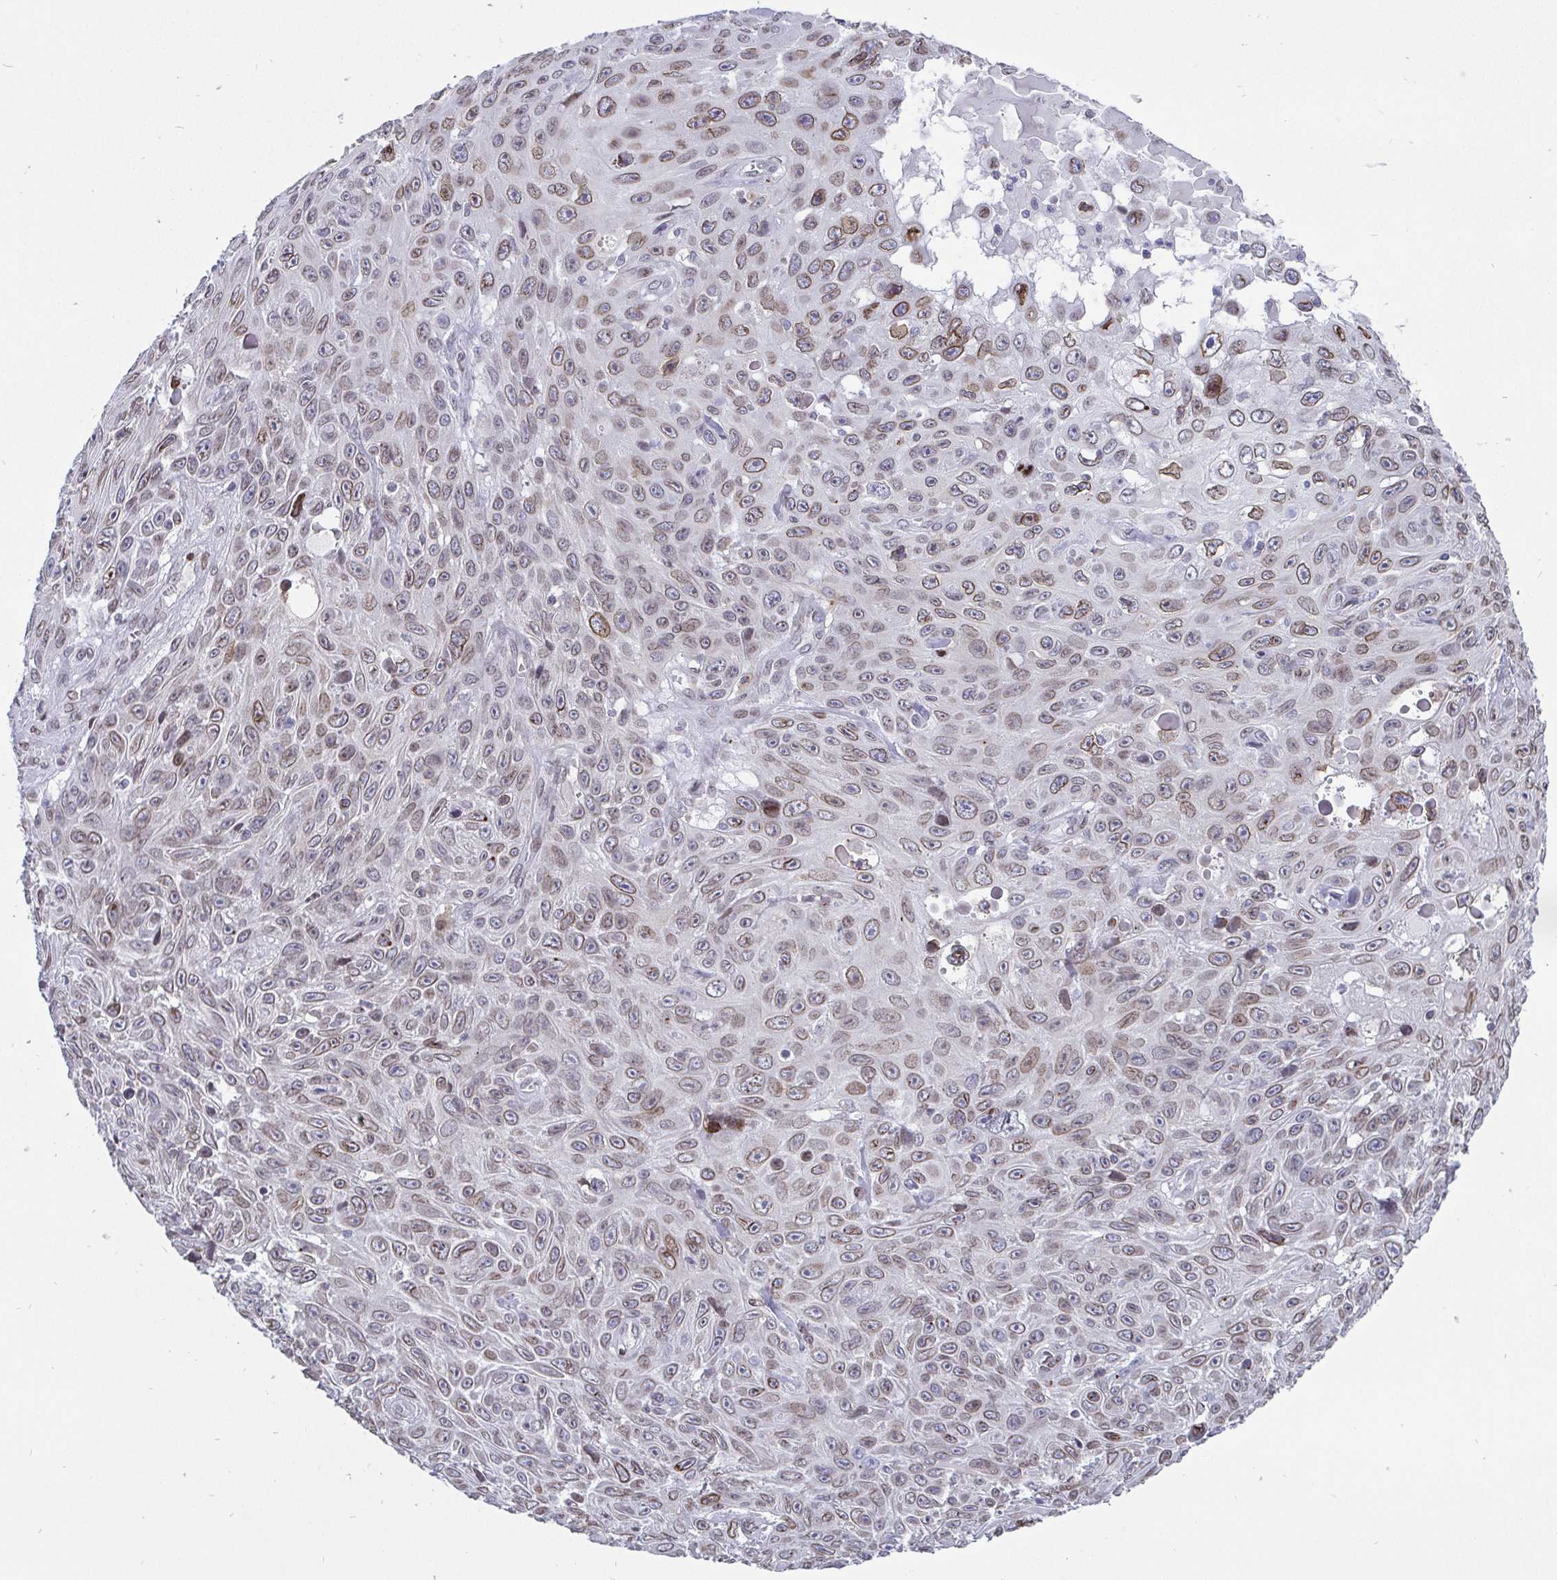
{"staining": {"intensity": "moderate", "quantity": "25%-75%", "location": "cytoplasmic/membranous,nuclear"}, "tissue": "skin cancer", "cell_type": "Tumor cells", "image_type": "cancer", "snomed": [{"axis": "morphology", "description": "Squamous cell carcinoma, NOS"}, {"axis": "topography", "description": "Skin"}], "caption": "IHC (DAB (3,3'-diaminobenzidine)) staining of skin cancer demonstrates moderate cytoplasmic/membranous and nuclear protein staining in approximately 25%-75% of tumor cells. (brown staining indicates protein expression, while blue staining denotes nuclei).", "gene": "EMD", "patient": {"sex": "male", "age": 82}}